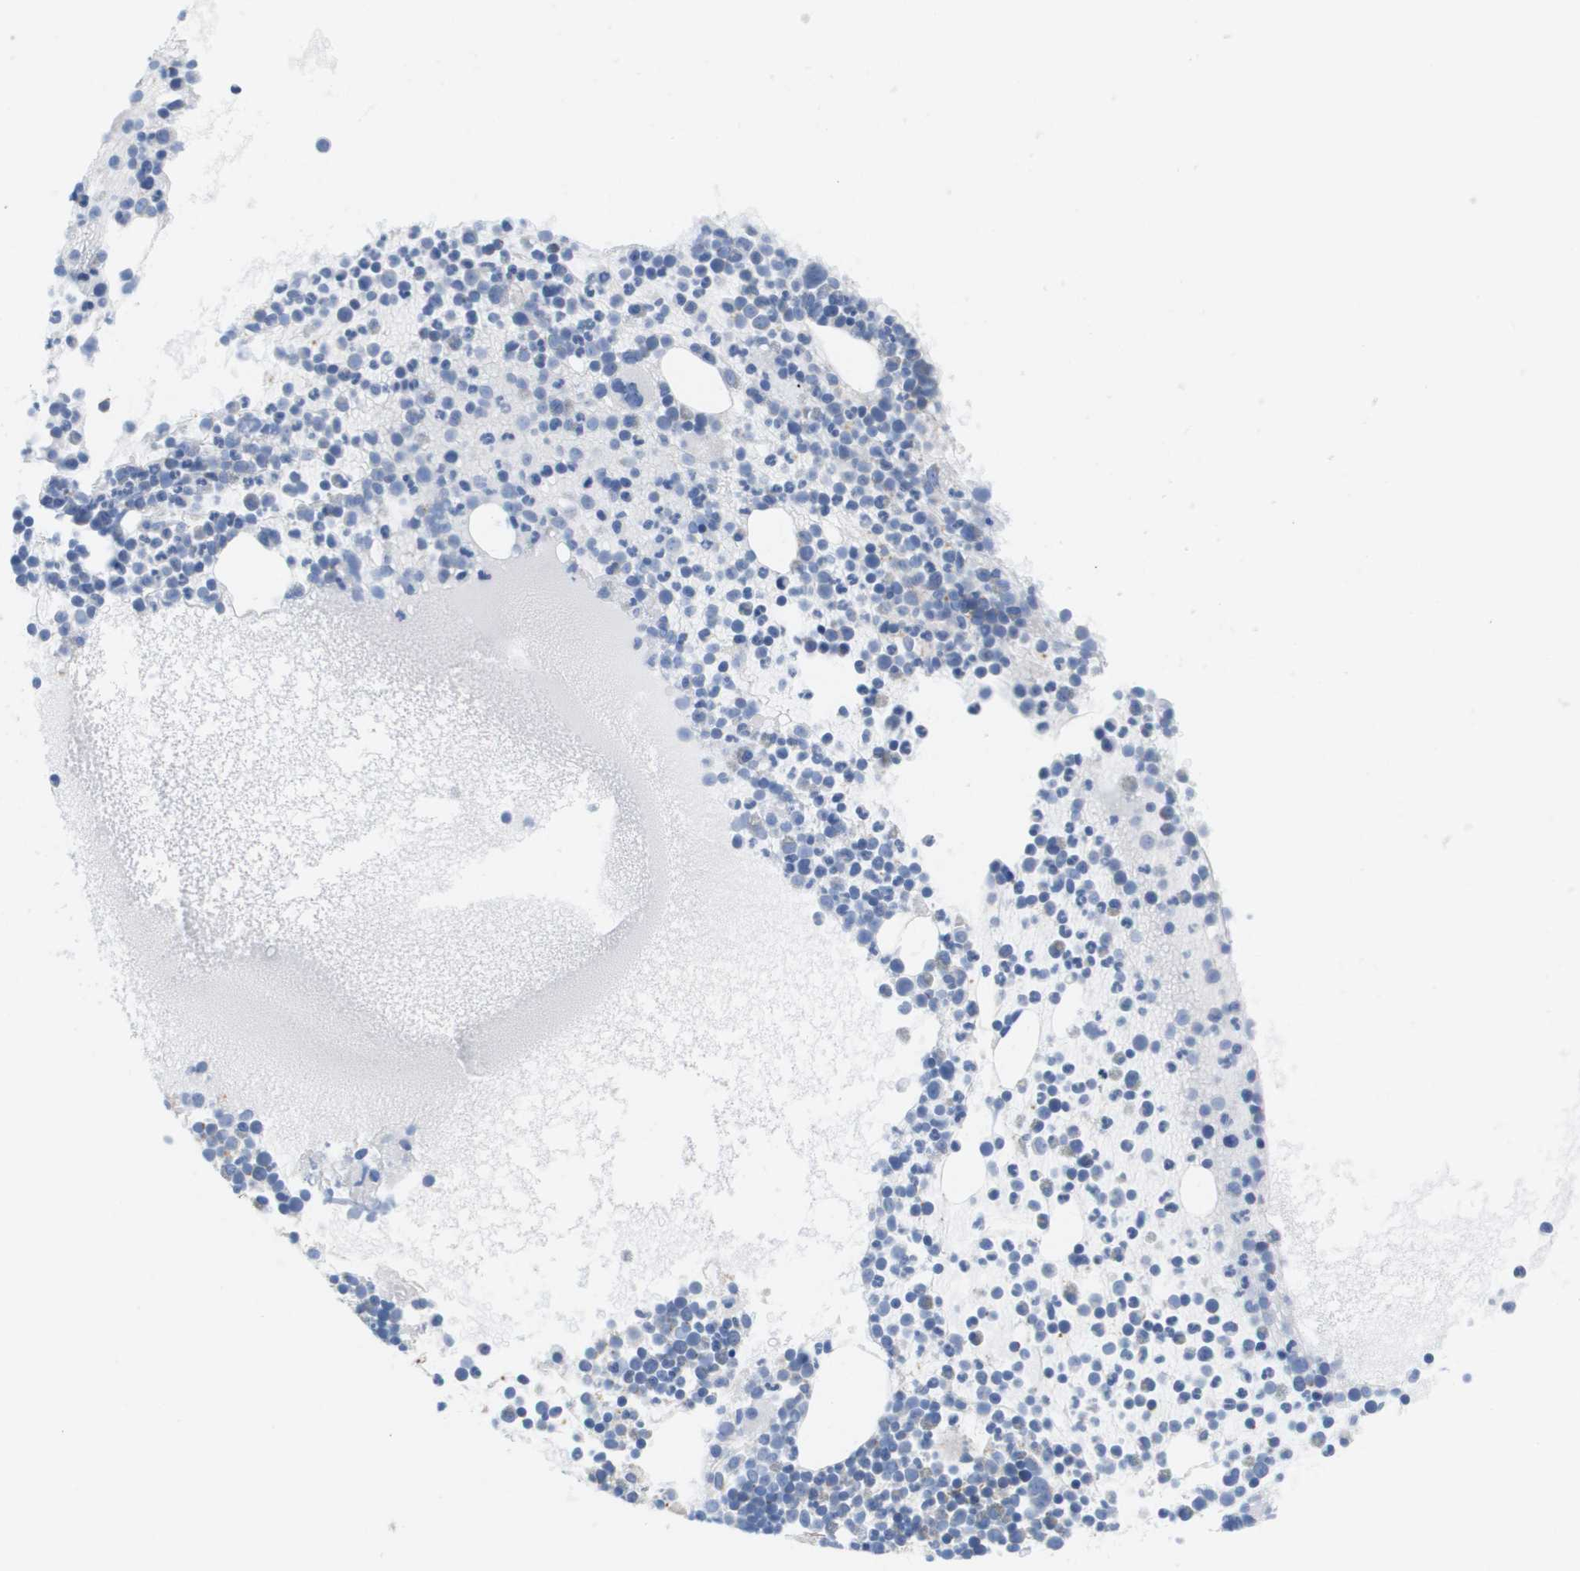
{"staining": {"intensity": "moderate", "quantity": "<25%", "location": "cytoplasmic/membranous"}, "tissue": "bone marrow", "cell_type": "Hematopoietic cells", "image_type": "normal", "snomed": [{"axis": "morphology", "description": "Normal tissue, NOS"}, {"axis": "morphology", "description": "Inflammation, NOS"}, {"axis": "topography", "description": "Bone marrow"}], "caption": "Immunohistochemistry (IHC) photomicrograph of benign bone marrow stained for a protein (brown), which reveals low levels of moderate cytoplasmic/membranous staining in approximately <25% of hematopoietic cells.", "gene": "FIS1", "patient": {"sex": "male", "age": 58}}